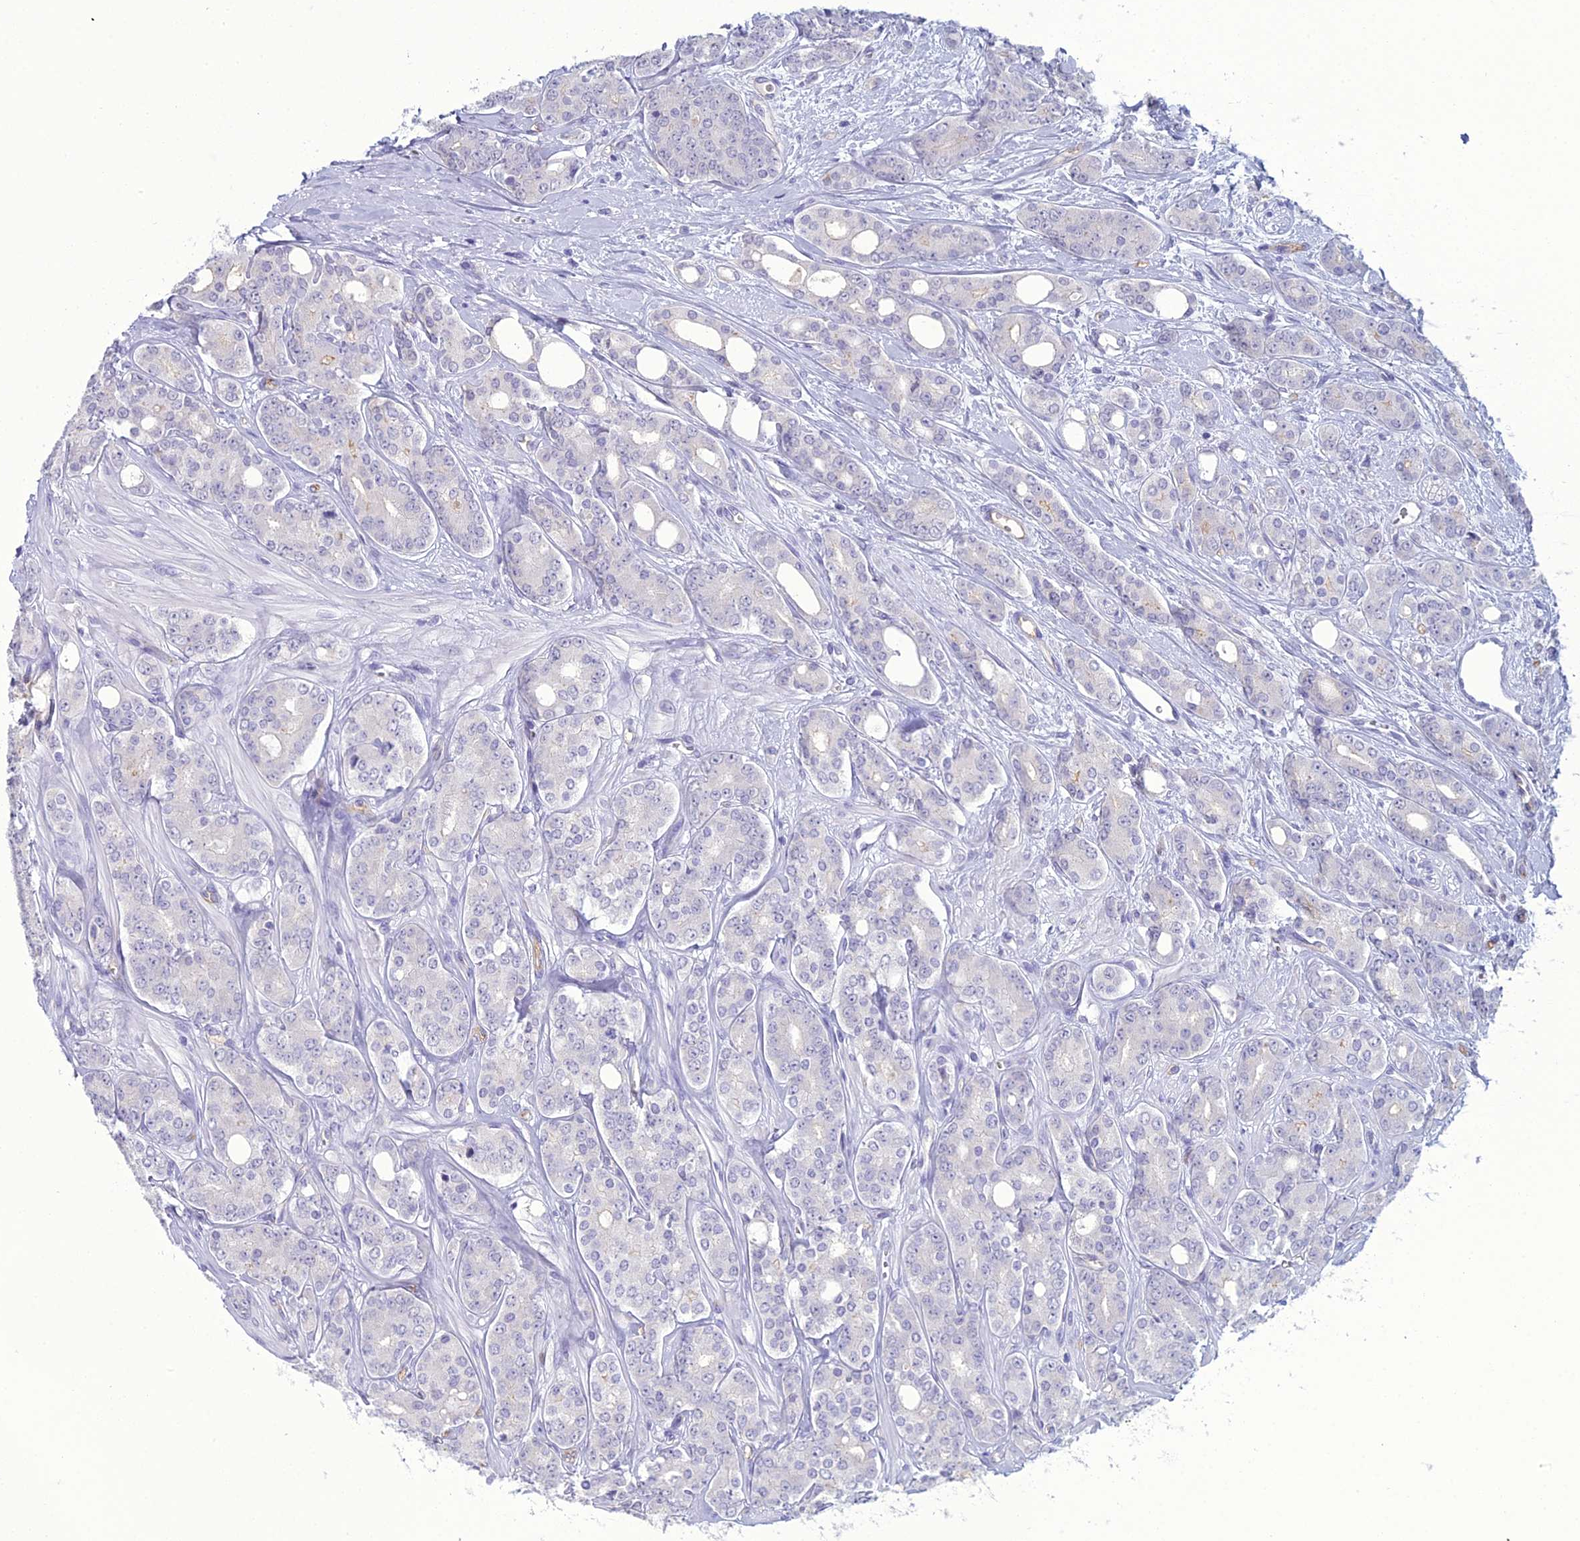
{"staining": {"intensity": "negative", "quantity": "none", "location": "none"}, "tissue": "prostate cancer", "cell_type": "Tumor cells", "image_type": "cancer", "snomed": [{"axis": "morphology", "description": "Adenocarcinoma, High grade"}, {"axis": "topography", "description": "Prostate"}], "caption": "Tumor cells show no significant protein staining in high-grade adenocarcinoma (prostate).", "gene": "ACE", "patient": {"sex": "male", "age": 62}}